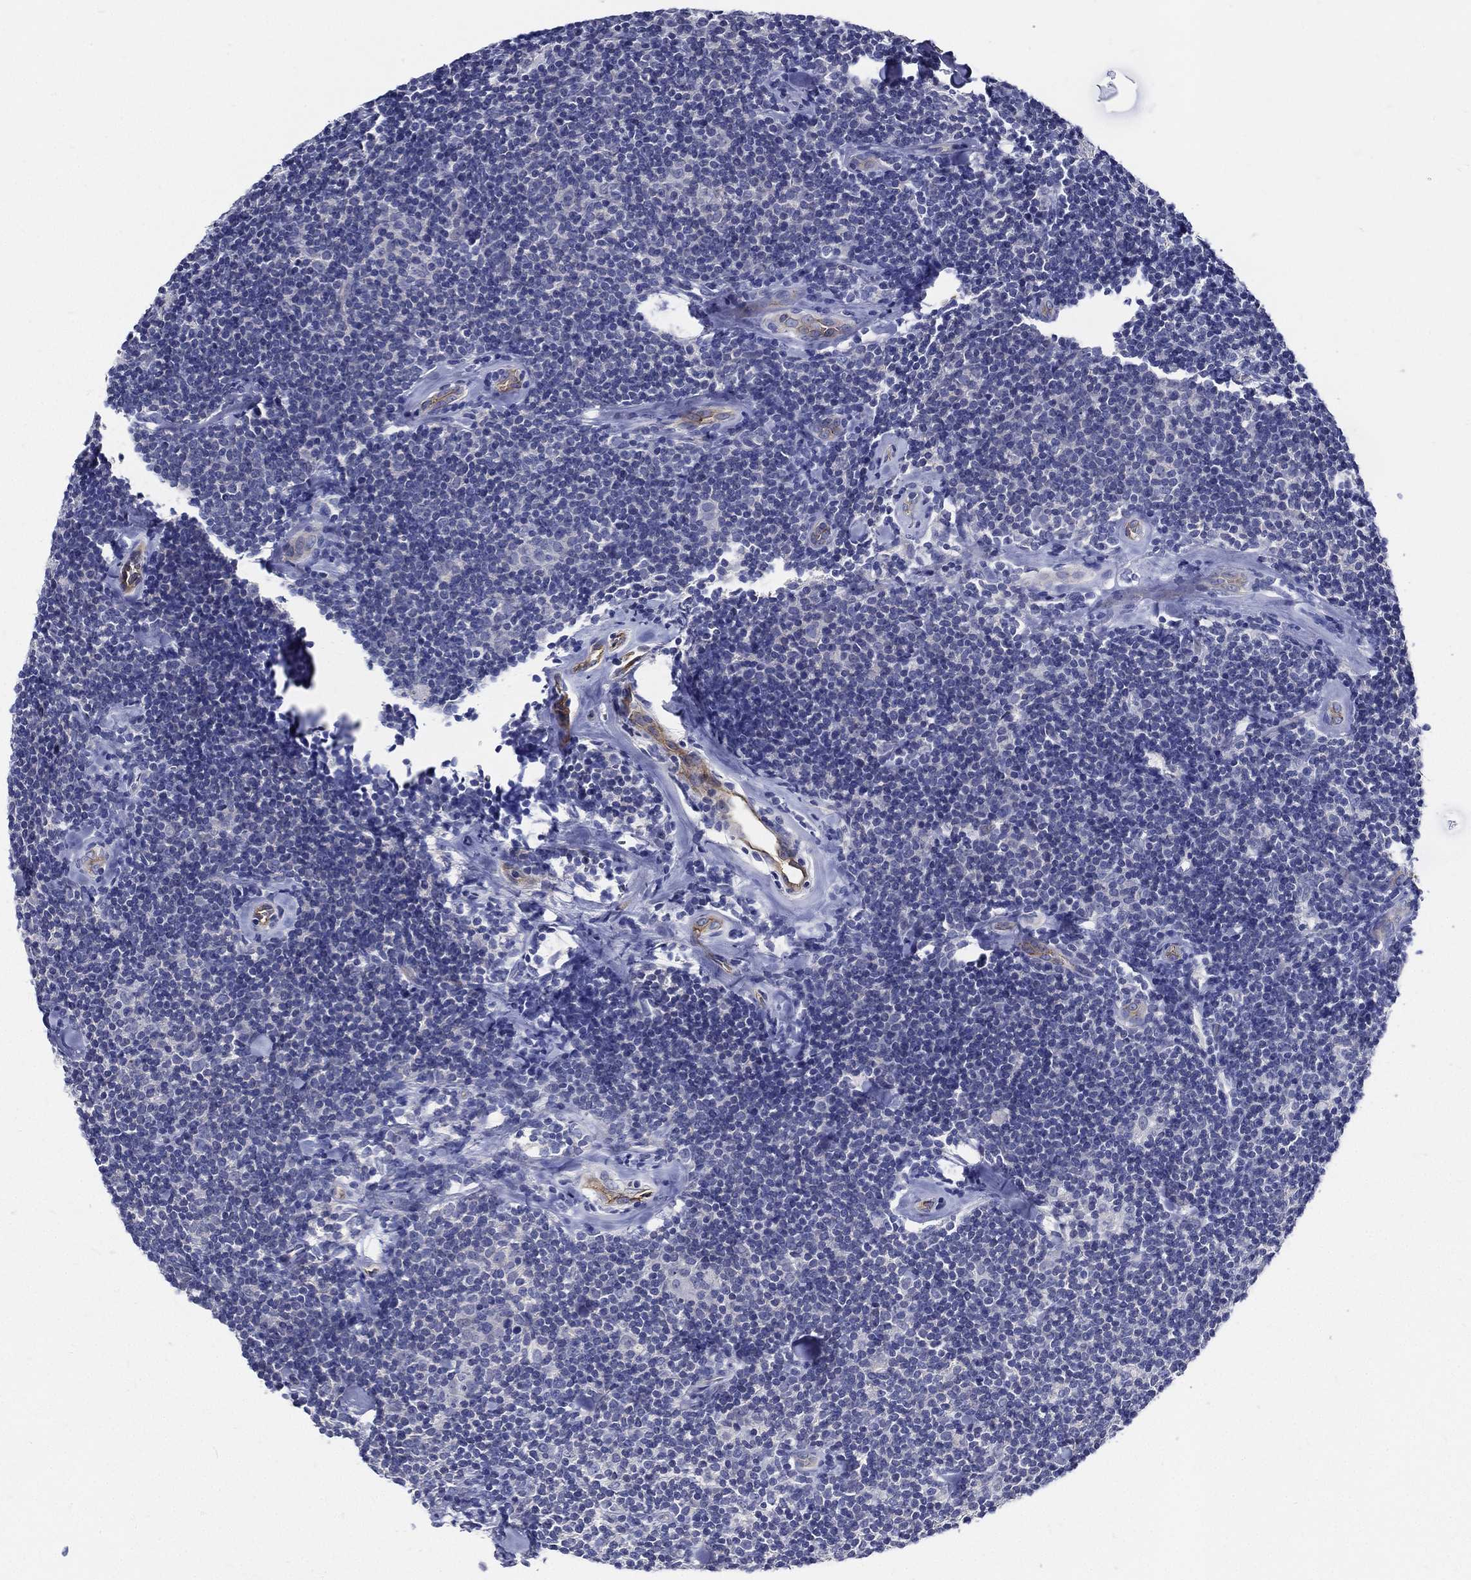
{"staining": {"intensity": "negative", "quantity": "none", "location": "none"}, "tissue": "lymphoma", "cell_type": "Tumor cells", "image_type": "cancer", "snomed": [{"axis": "morphology", "description": "Malignant lymphoma, non-Hodgkin's type, Low grade"}, {"axis": "topography", "description": "Lymph node"}], "caption": "Malignant lymphoma, non-Hodgkin's type (low-grade) was stained to show a protein in brown. There is no significant positivity in tumor cells.", "gene": "NEDD9", "patient": {"sex": "female", "age": 56}}